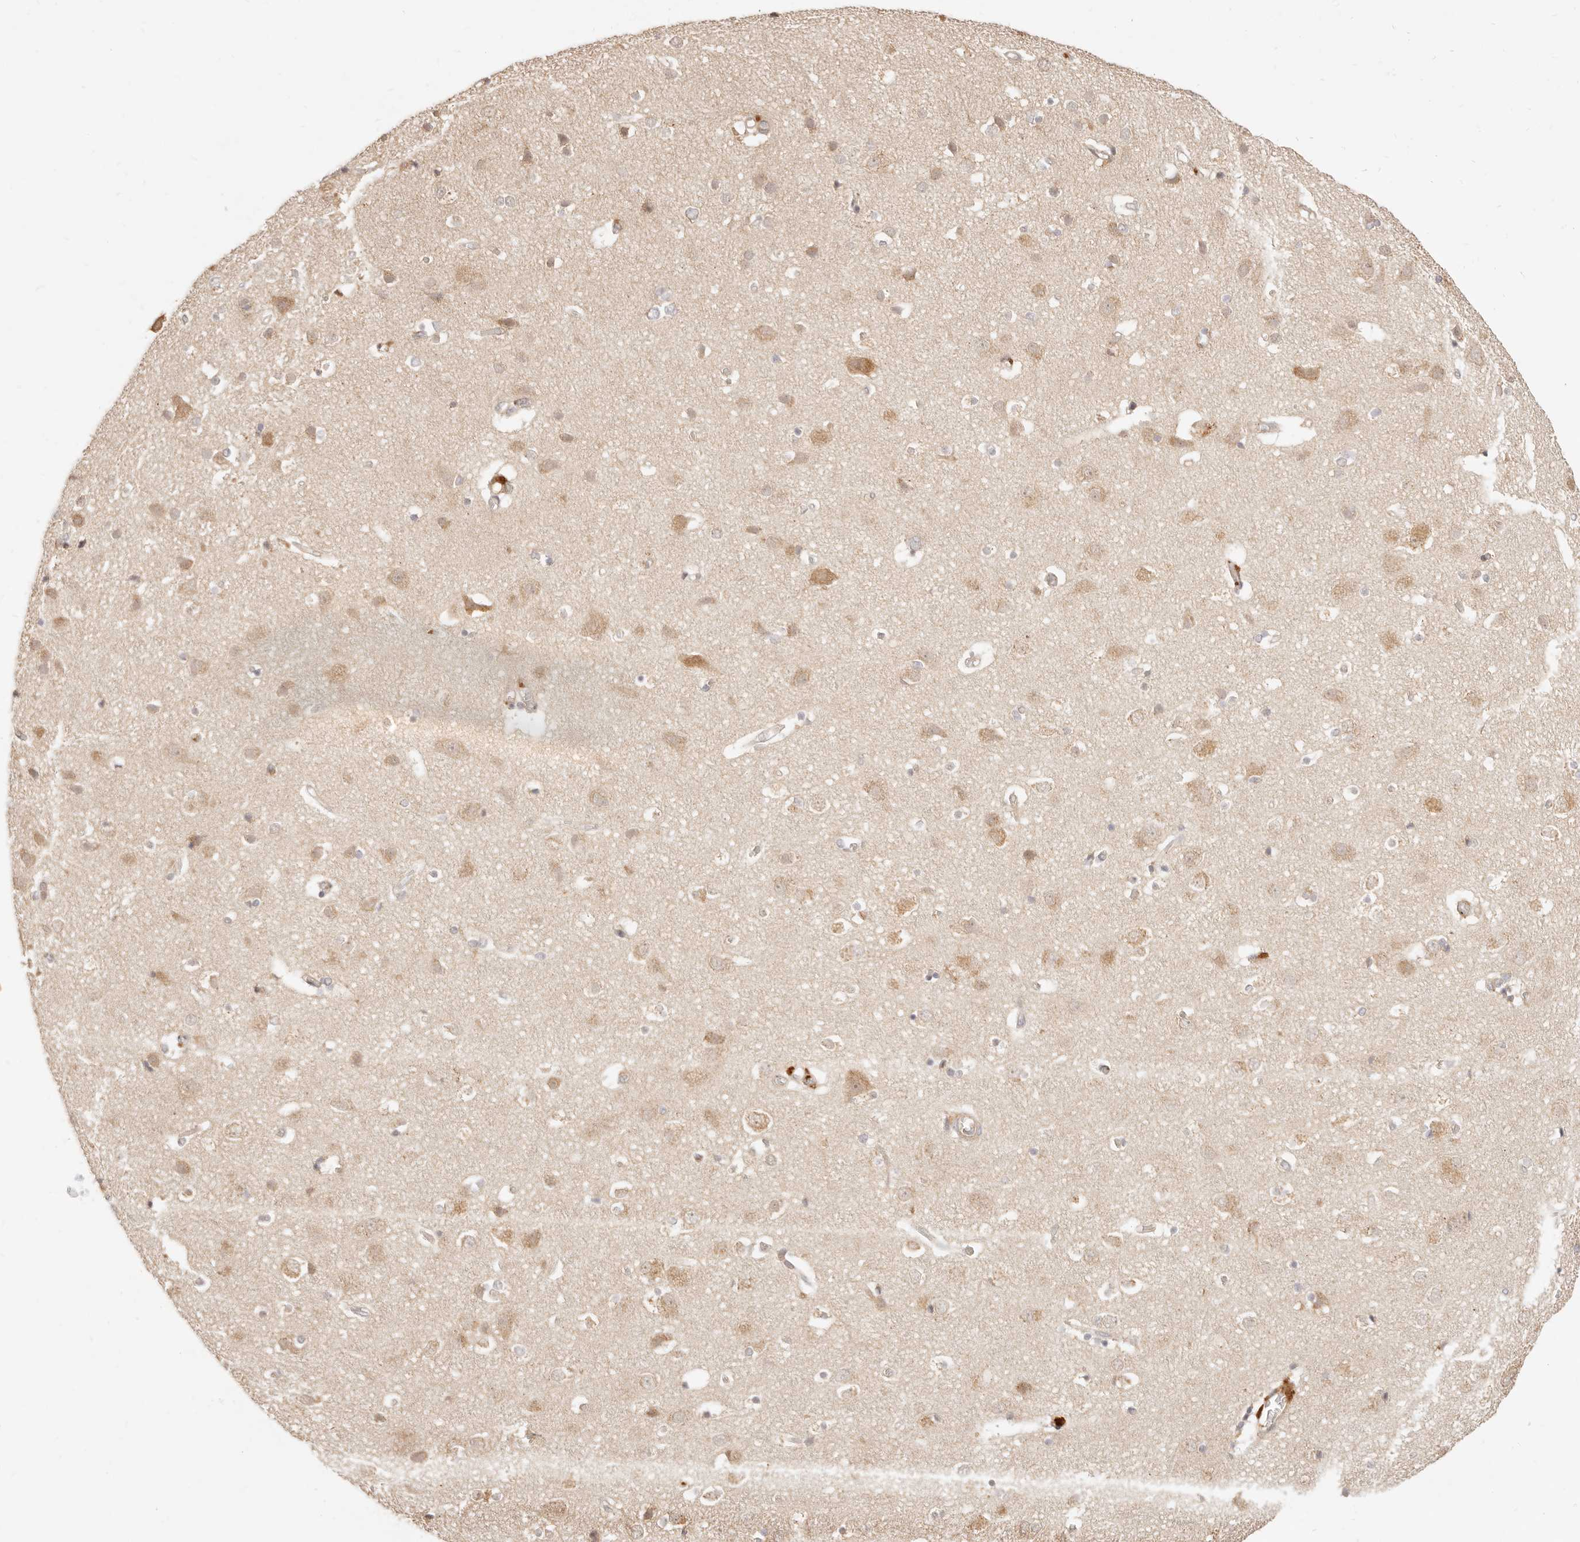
{"staining": {"intensity": "negative", "quantity": "none", "location": "none"}, "tissue": "cerebral cortex", "cell_type": "Endothelial cells", "image_type": "normal", "snomed": [{"axis": "morphology", "description": "Normal tissue, NOS"}, {"axis": "topography", "description": "Cerebral cortex"}], "caption": "The photomicrograph exhibits no staining of endothelial cells in normal cerebral cortex.", "gene": "UBXN10", "patient": {"sex": "male", "age": 54}}